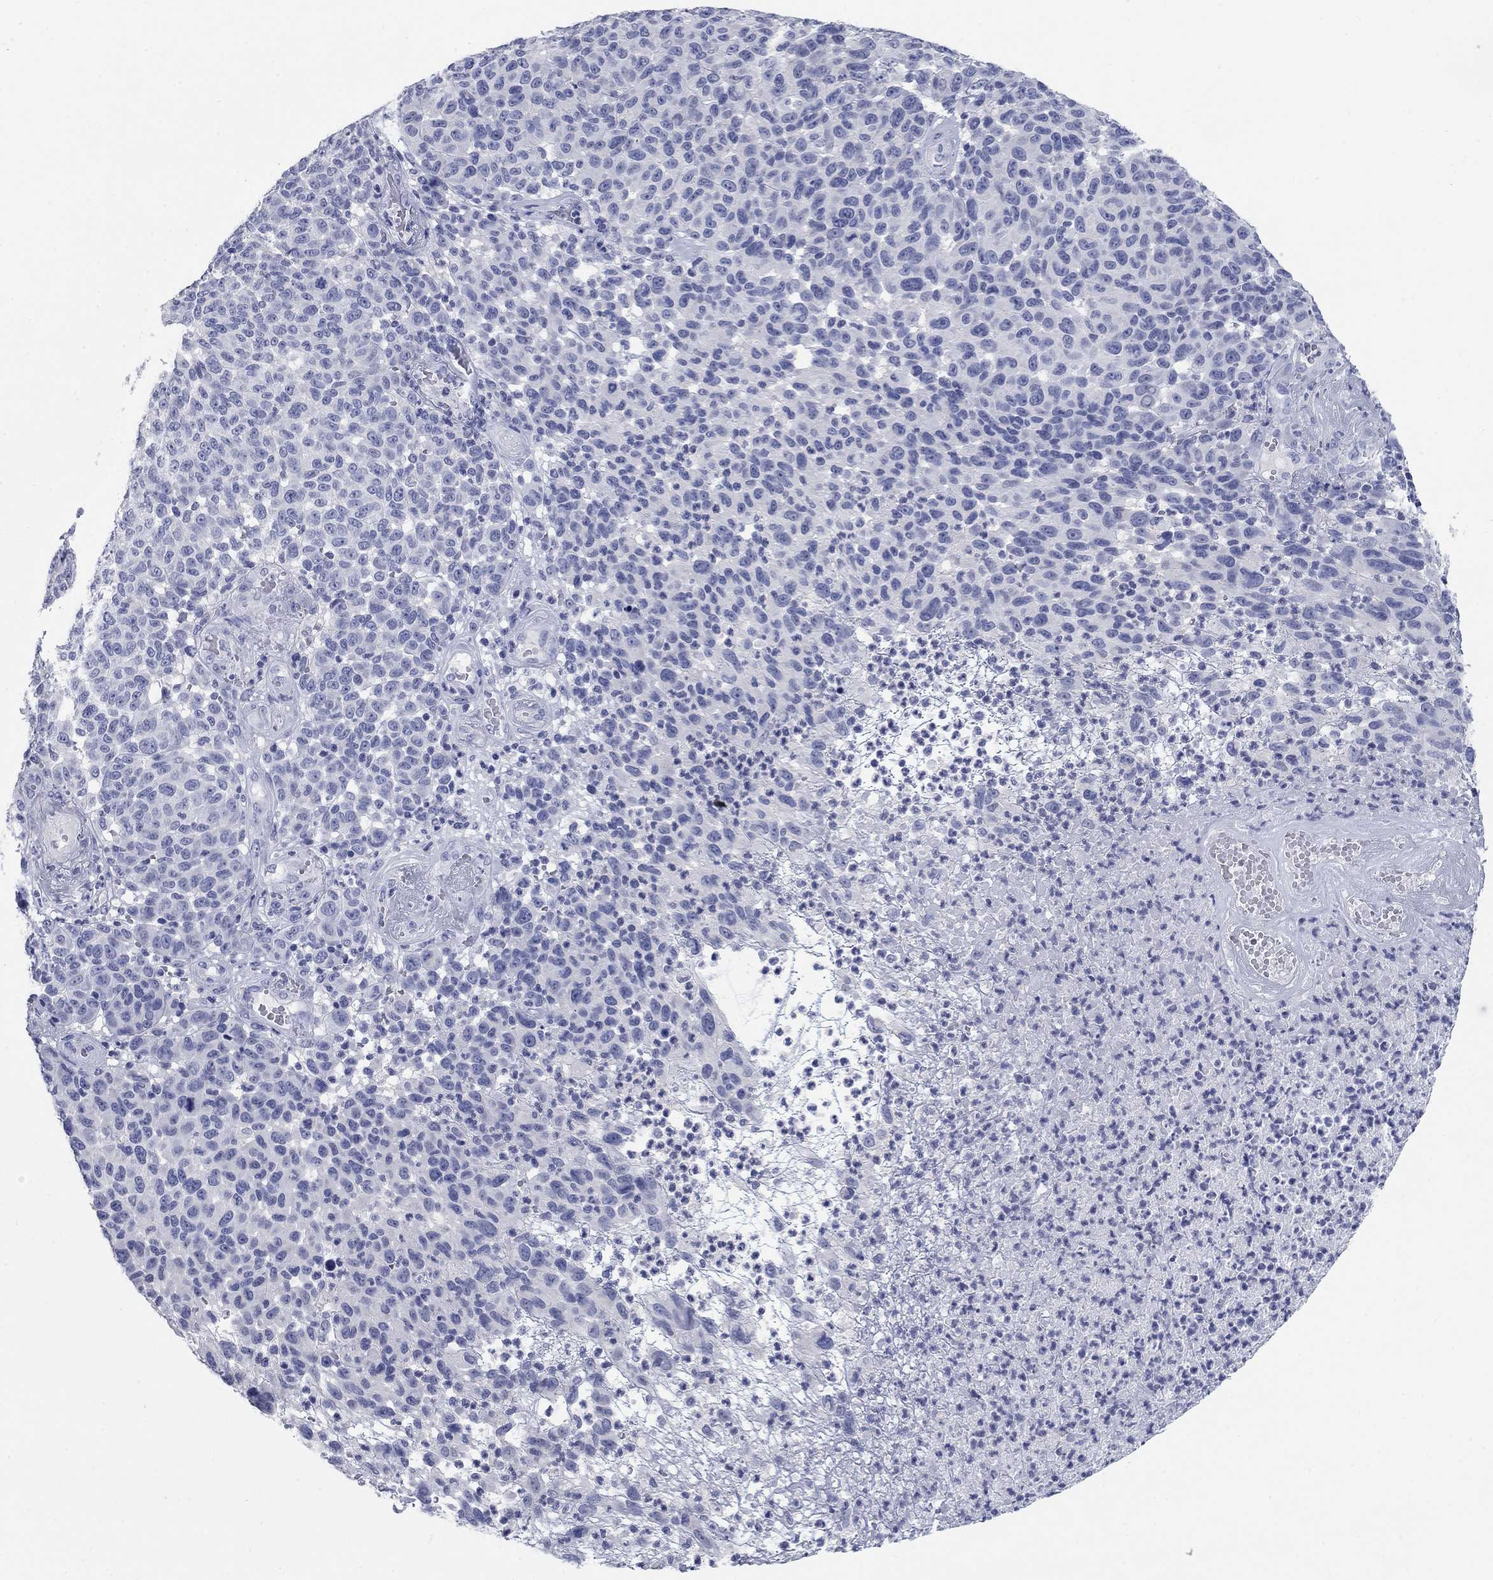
{"staining": {"intensity": "negative", "quantity": "none", "location": "none"}, "tissue": "melanoma", "cell_type": "Tumor cells", "image_type": "cancer", "snomed": [{"axis": "morphology", "description": "Malignant melanoma, NOS"}, {"axis": "topography", "description": "Skin"}], "caption": "Immunohistochemistry micrograph of melanoma stained for a protein (brown), which shows no positivity in tumor cells.", "gene": "ATP6V1G2", "patient": {"sex": "male", "age": 59}}